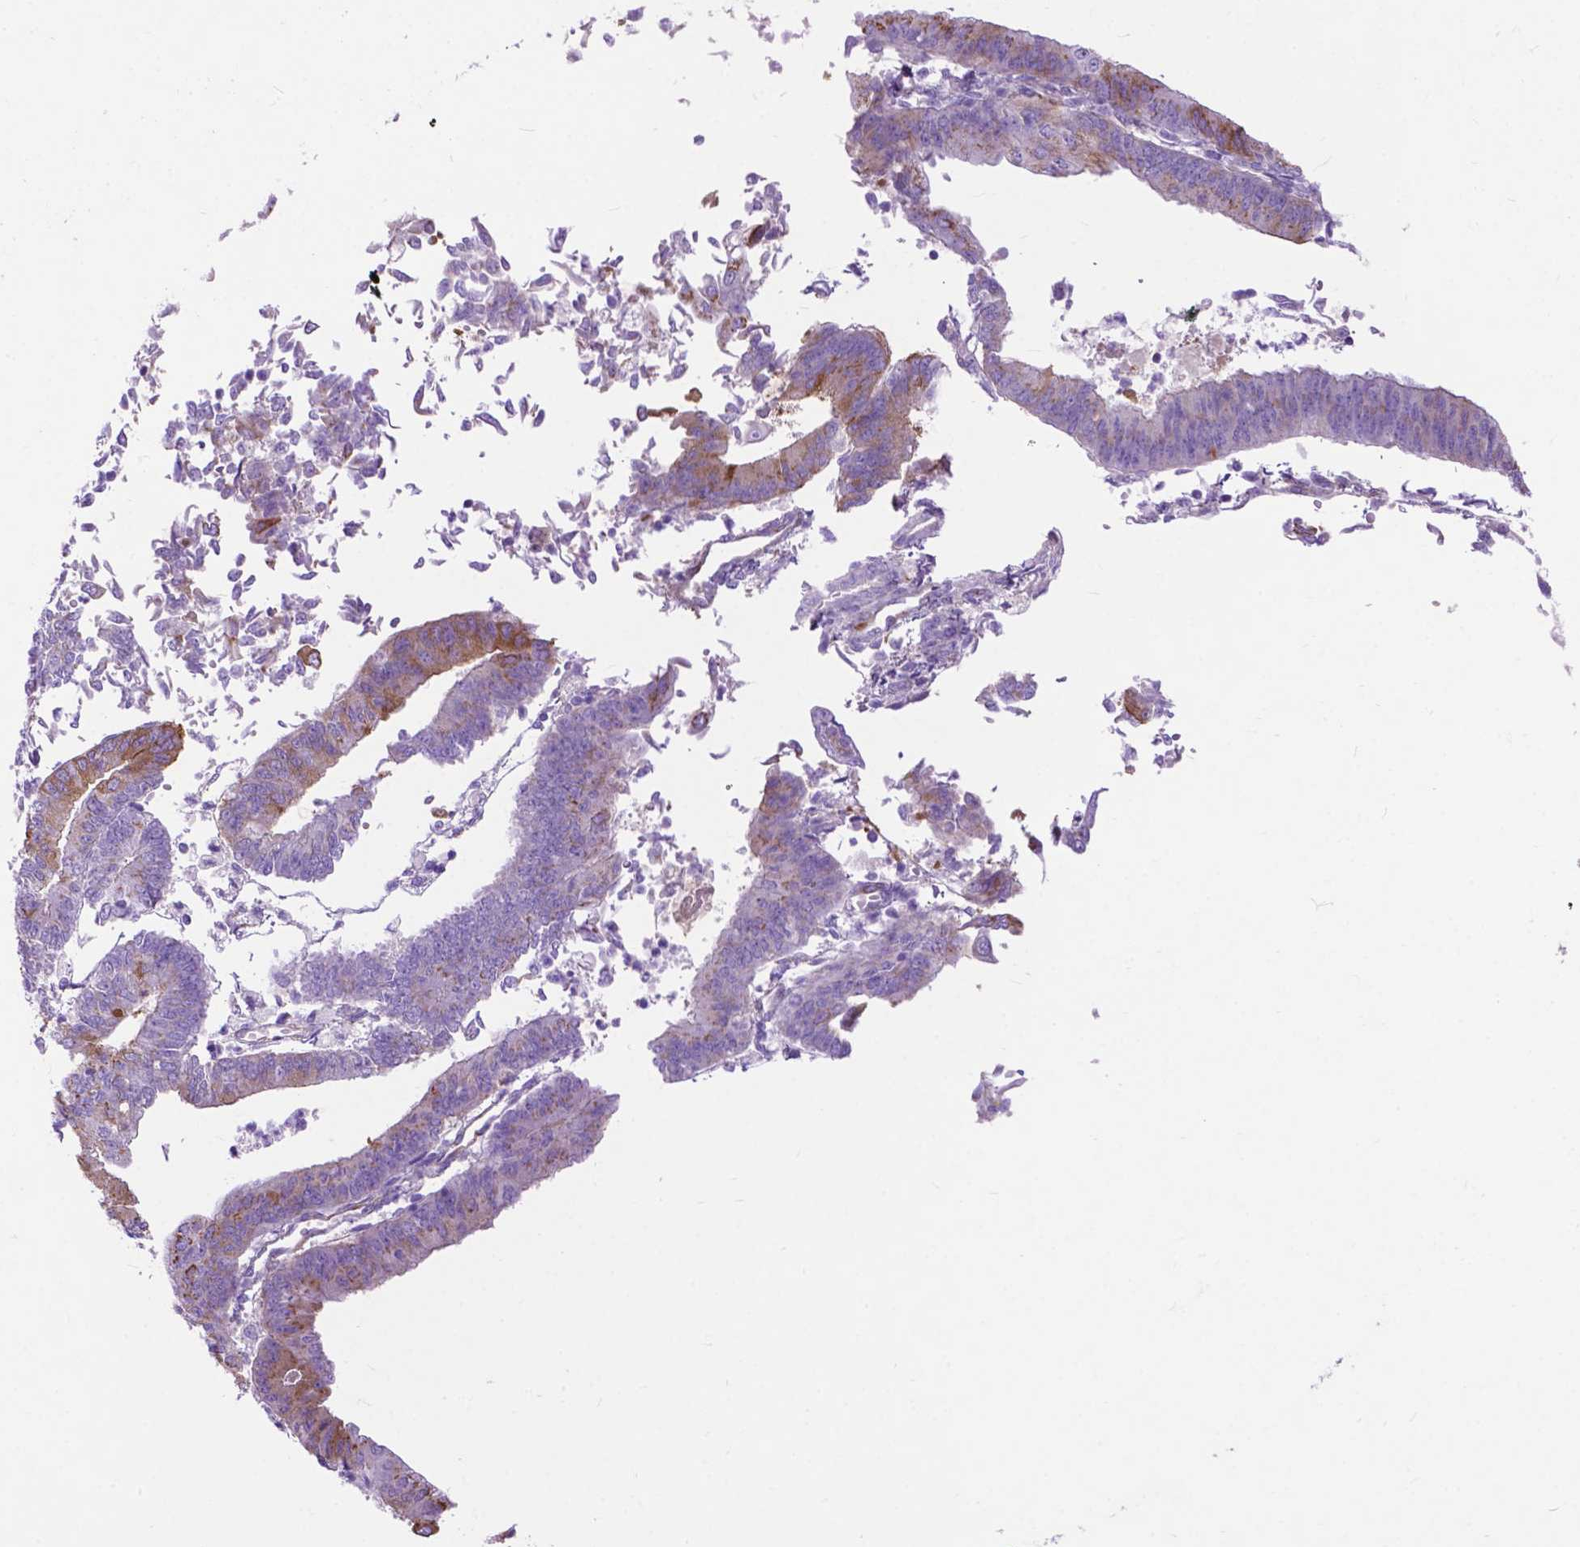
{"staining": {"intensity": "moderate", "quantity": "<25%", "location": "cytoplasmic/membranous"}, "tissue": "endometrial cancer", "cell_type": "Tumor cells", "image_type": "cancer", "snomed": [{"axis": "morphology", "description": "Adenocarcinoma, NOS"}, {"axis": "topography", "description": "Endometrium"}], "caption": "Endometrial cancer stained for a protein (brown) displays moderate cytoplasmic/membranous positive positivity in about <25% of tumor cells.", "gene": "PCDHA12", "patient": {"sex": "female", "age": 65}}